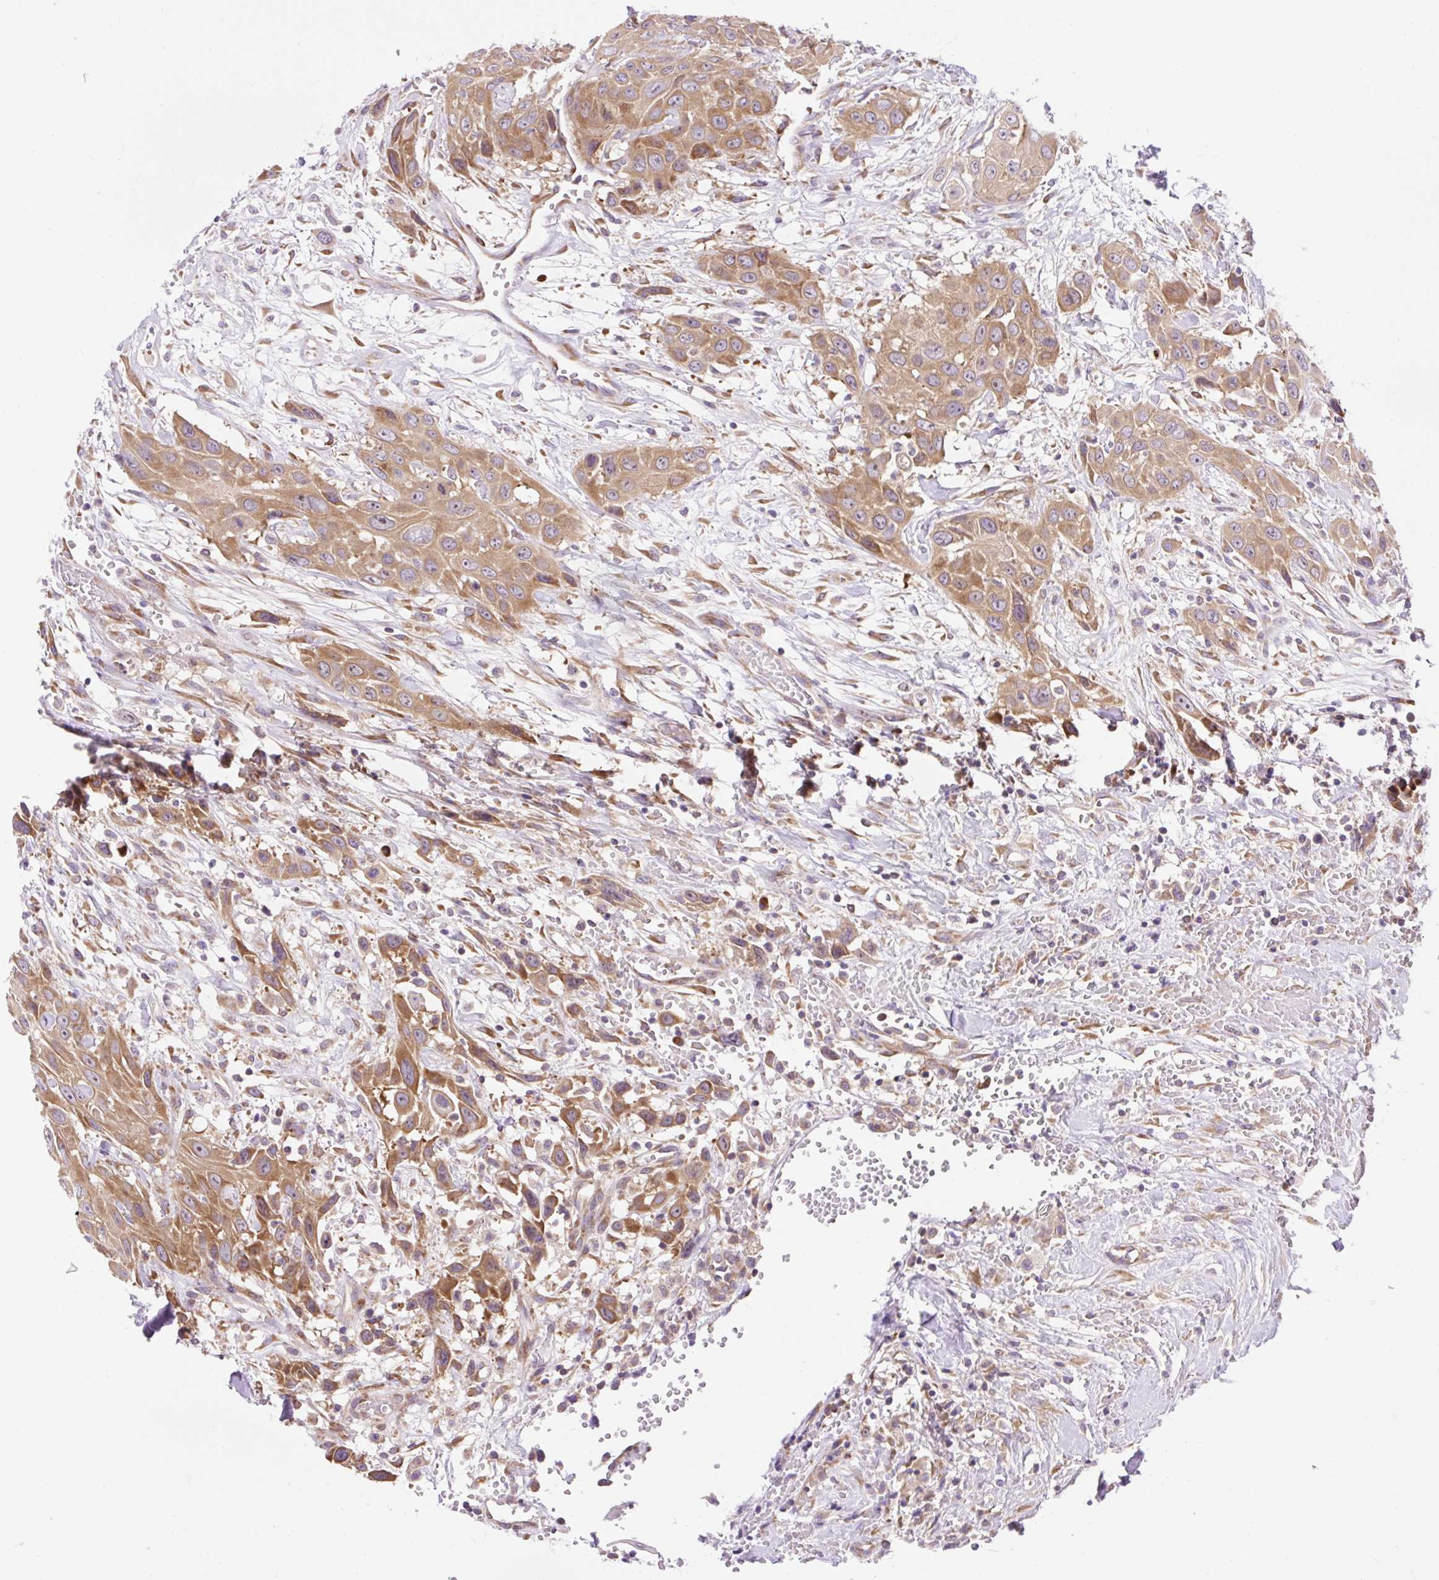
{"staining": {"intensity": "moderate", "quantity": ">75%", "location": "cytoplasmic/membranous"}, "tissue": "head and neck cancer", "cell_type": "Tumor cells", "image_type": "cancer", "snomed": [{"axis": "morphology", "description": "Squamous cell carcinoma, NOS"}, {"axis": "topography", "description": "Head-Neck"}], "caption": "Immunohistochemical staining of head and neck cancer (squamous cell carcinoma) shows moderate cytoplasmic/membranous protein staining in about >75% of tumor cells.", "gene": "GPR45", "patient": {"sex": "male", "age": 81}}